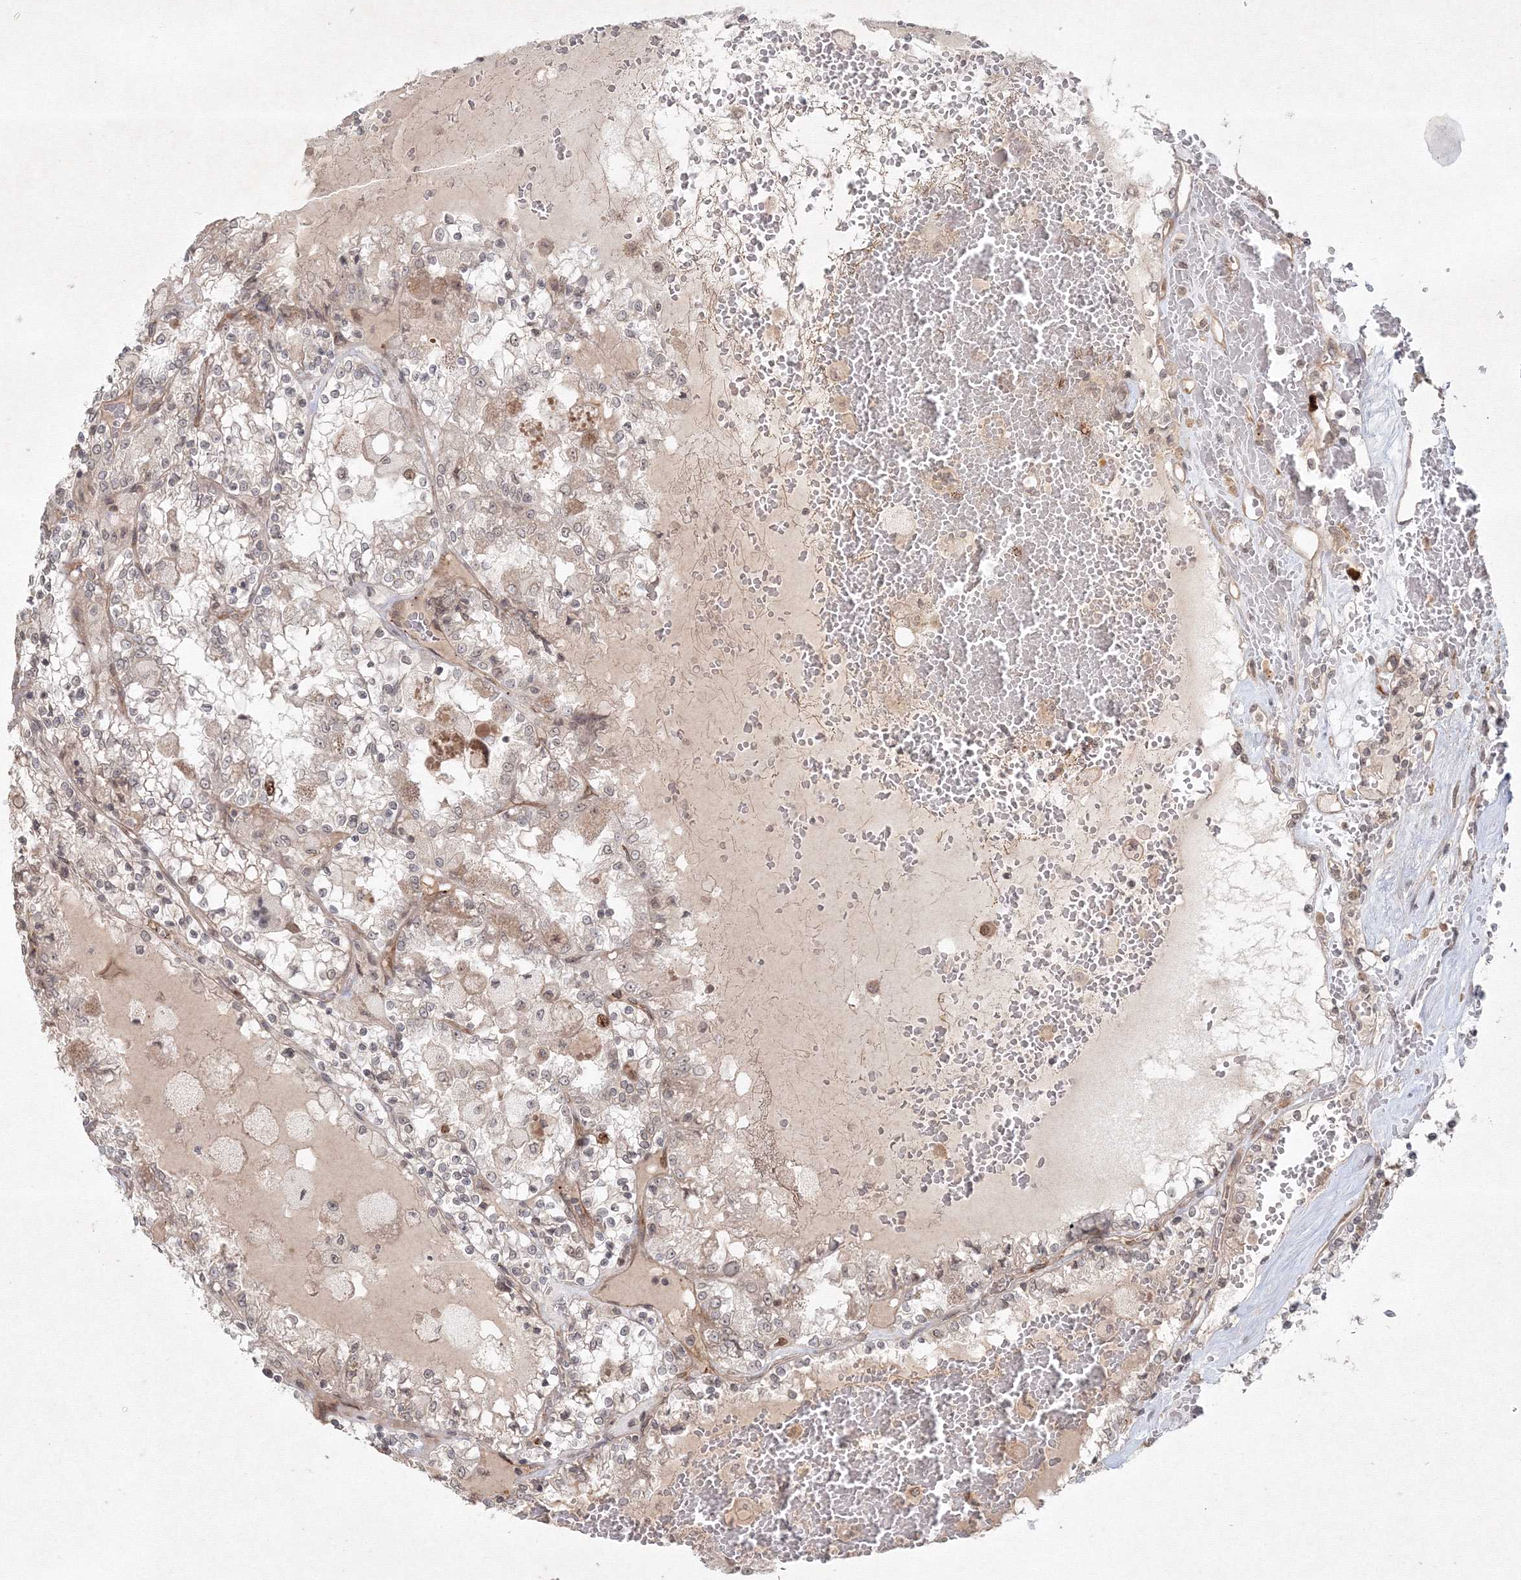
{"staining": {"intensity": "weak", "quantity": "25%-75%", "location": "cytoplasmic/membranous,nuclear"}, "tissue": "renal cancer", "cell_type": "Tumor cells", "image_type": "cancer", "snomed": [{"axis": "morphology", "description": "Adenocarcinoma, NOS"}, {"axis": "topography", "description": "Kidney"}], "caption": "A photomicrograph of renal cancer stained for a protein shows weak cytoplasmic/membranous and nuclear brown staining in tumor cells. (Brightfield microscopy of DAB IHC at high magnification).", "gene": "KIF20A", "patient": {"sex": "female", "age": 56}}